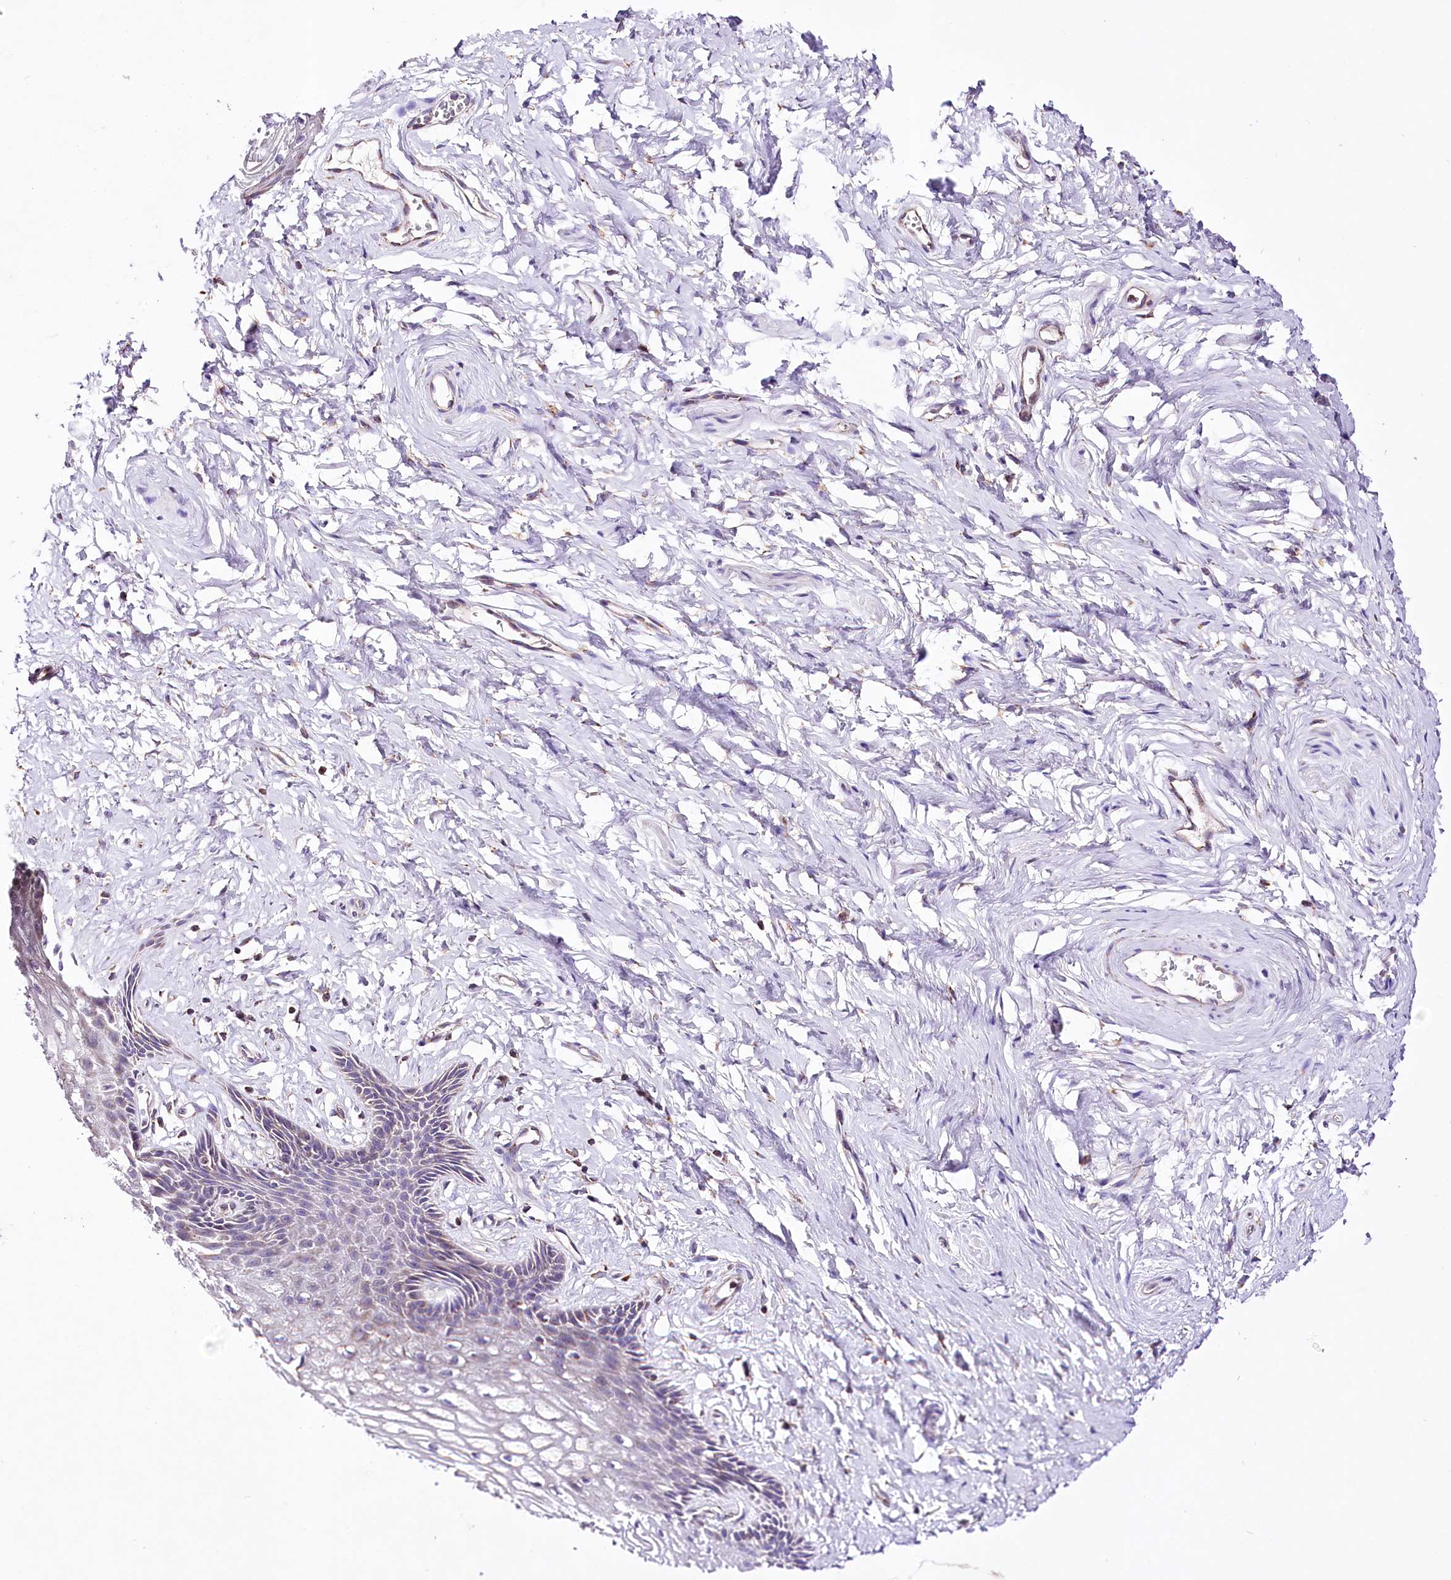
{"staining": {"intensity": "moderate", "quantity": "<25%", "location": "cytoplasmic/membranous"}, "tissue": "vagina", "cell_type": "Squamous epithelial cells", "image_type": "normal", "snomed": [{"axis": "morphology", "description": "Normal tissue, NOS"}, {"axis": "topography", "description": "Vagina"}, {"axis": "topography", "description": "Cervix"}], "caption": "IHC image of unremarkable vagina: vagina stained using immunohistochemistry demonstrates low levels of moderate protein expression localized specifically in the cytoplasmic/membranous of squamous epithelial cells, appearing as a cytoplasmic/membranous brown color.", "gene": "ATE1", "patient": {"sex": "female", "age": 40}}